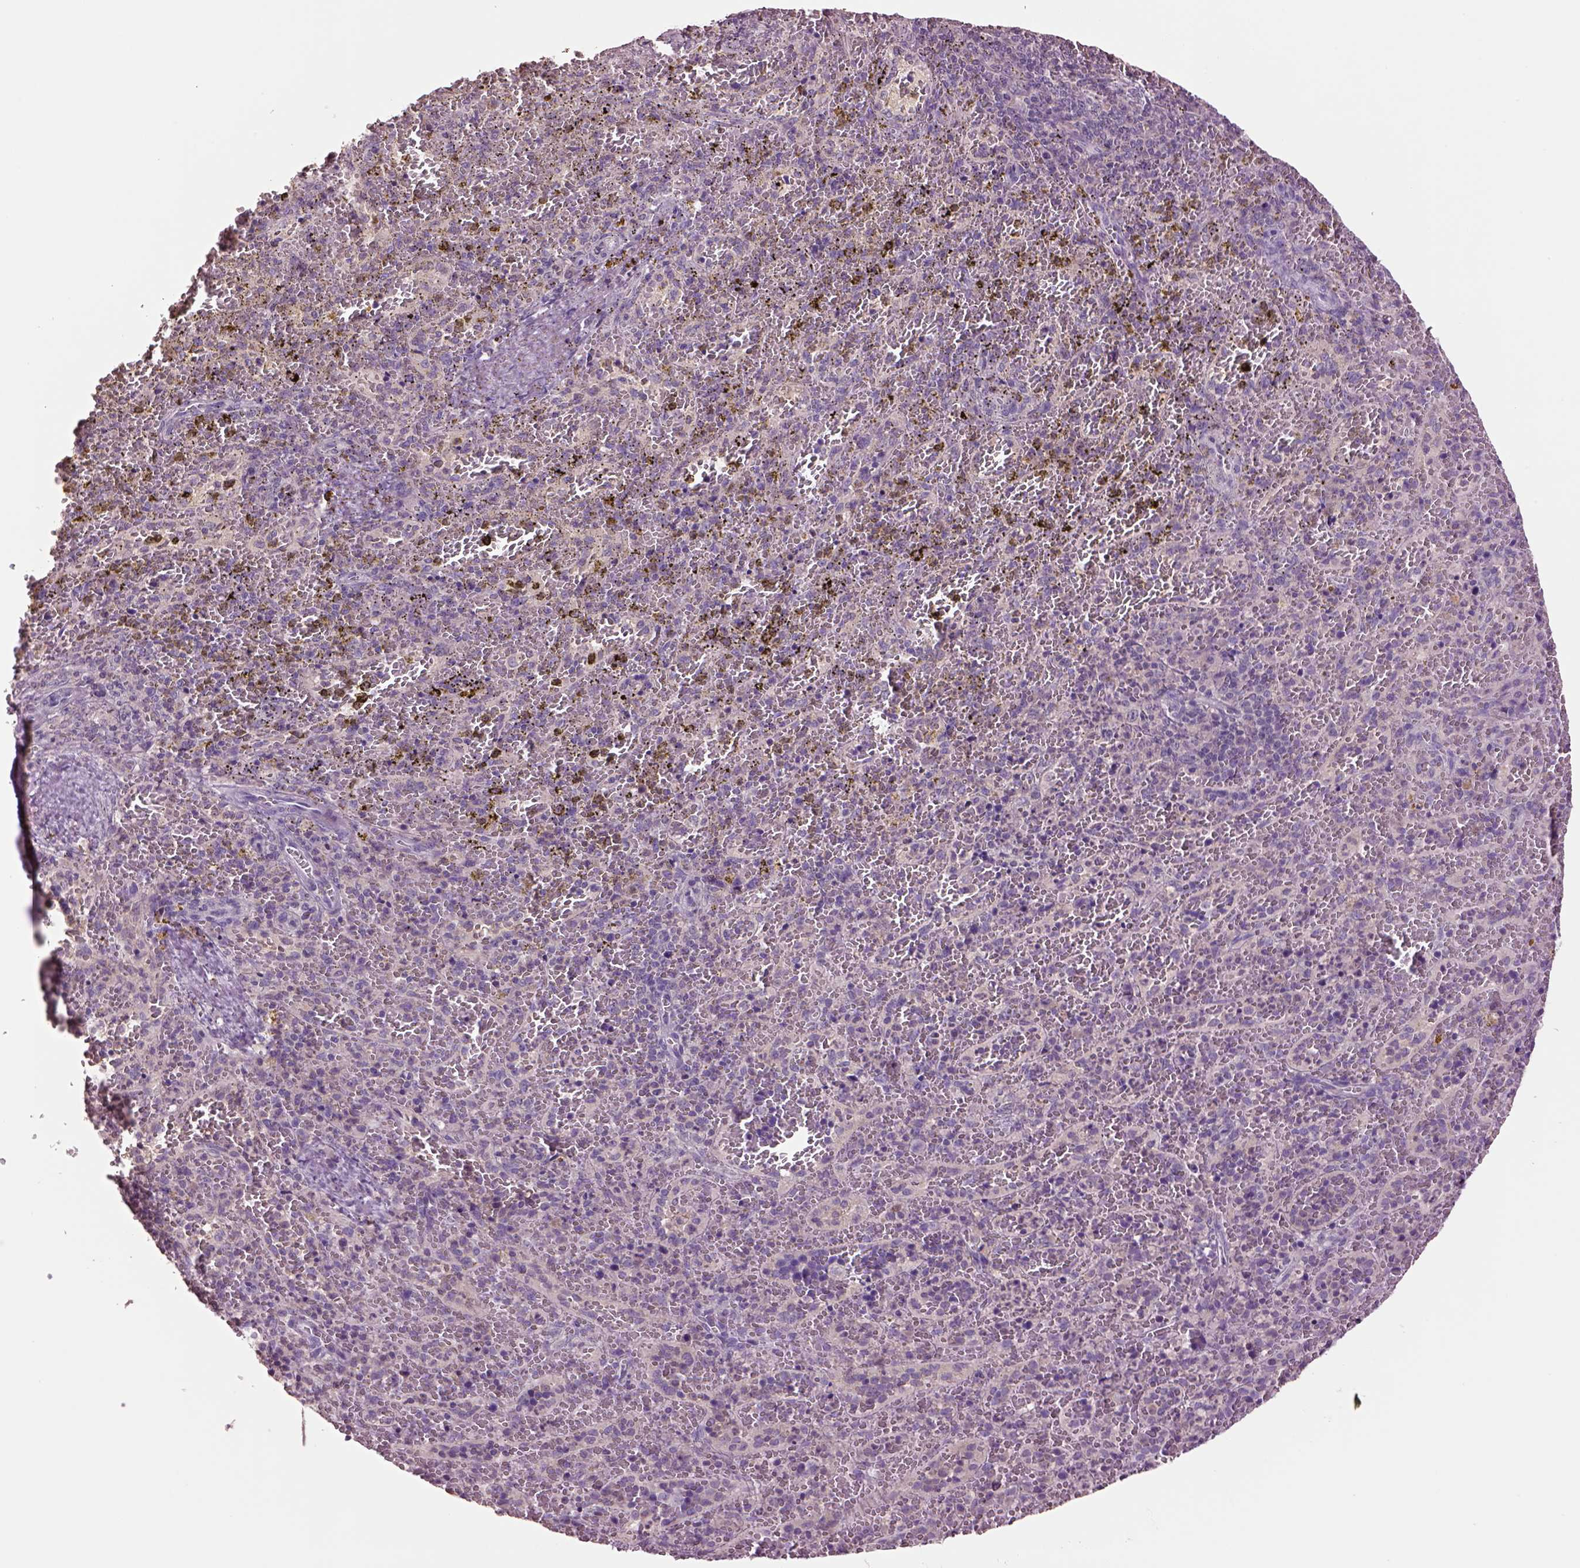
{"staining": {"intensity": "negative", "quantity": "none", "location": "none"}, "tissue": "spleen", "cell_type": "Cells in red pulp", "image_type": "normal", "snomed": [{"axis": "morphology", "description": "Normal tissue, NOS"}, {"axis": "topography", "description": "Spleen"}], "caption": "Histopathology image shows no significant protein staining in cells in red pulp of normal spleen. (DAB (3,3'-diaminobenzidine) immunohistochemistry (IHC), high magnification).", "gene": "CLPSL1", "patient": {"sex": "female", "age": 50}}